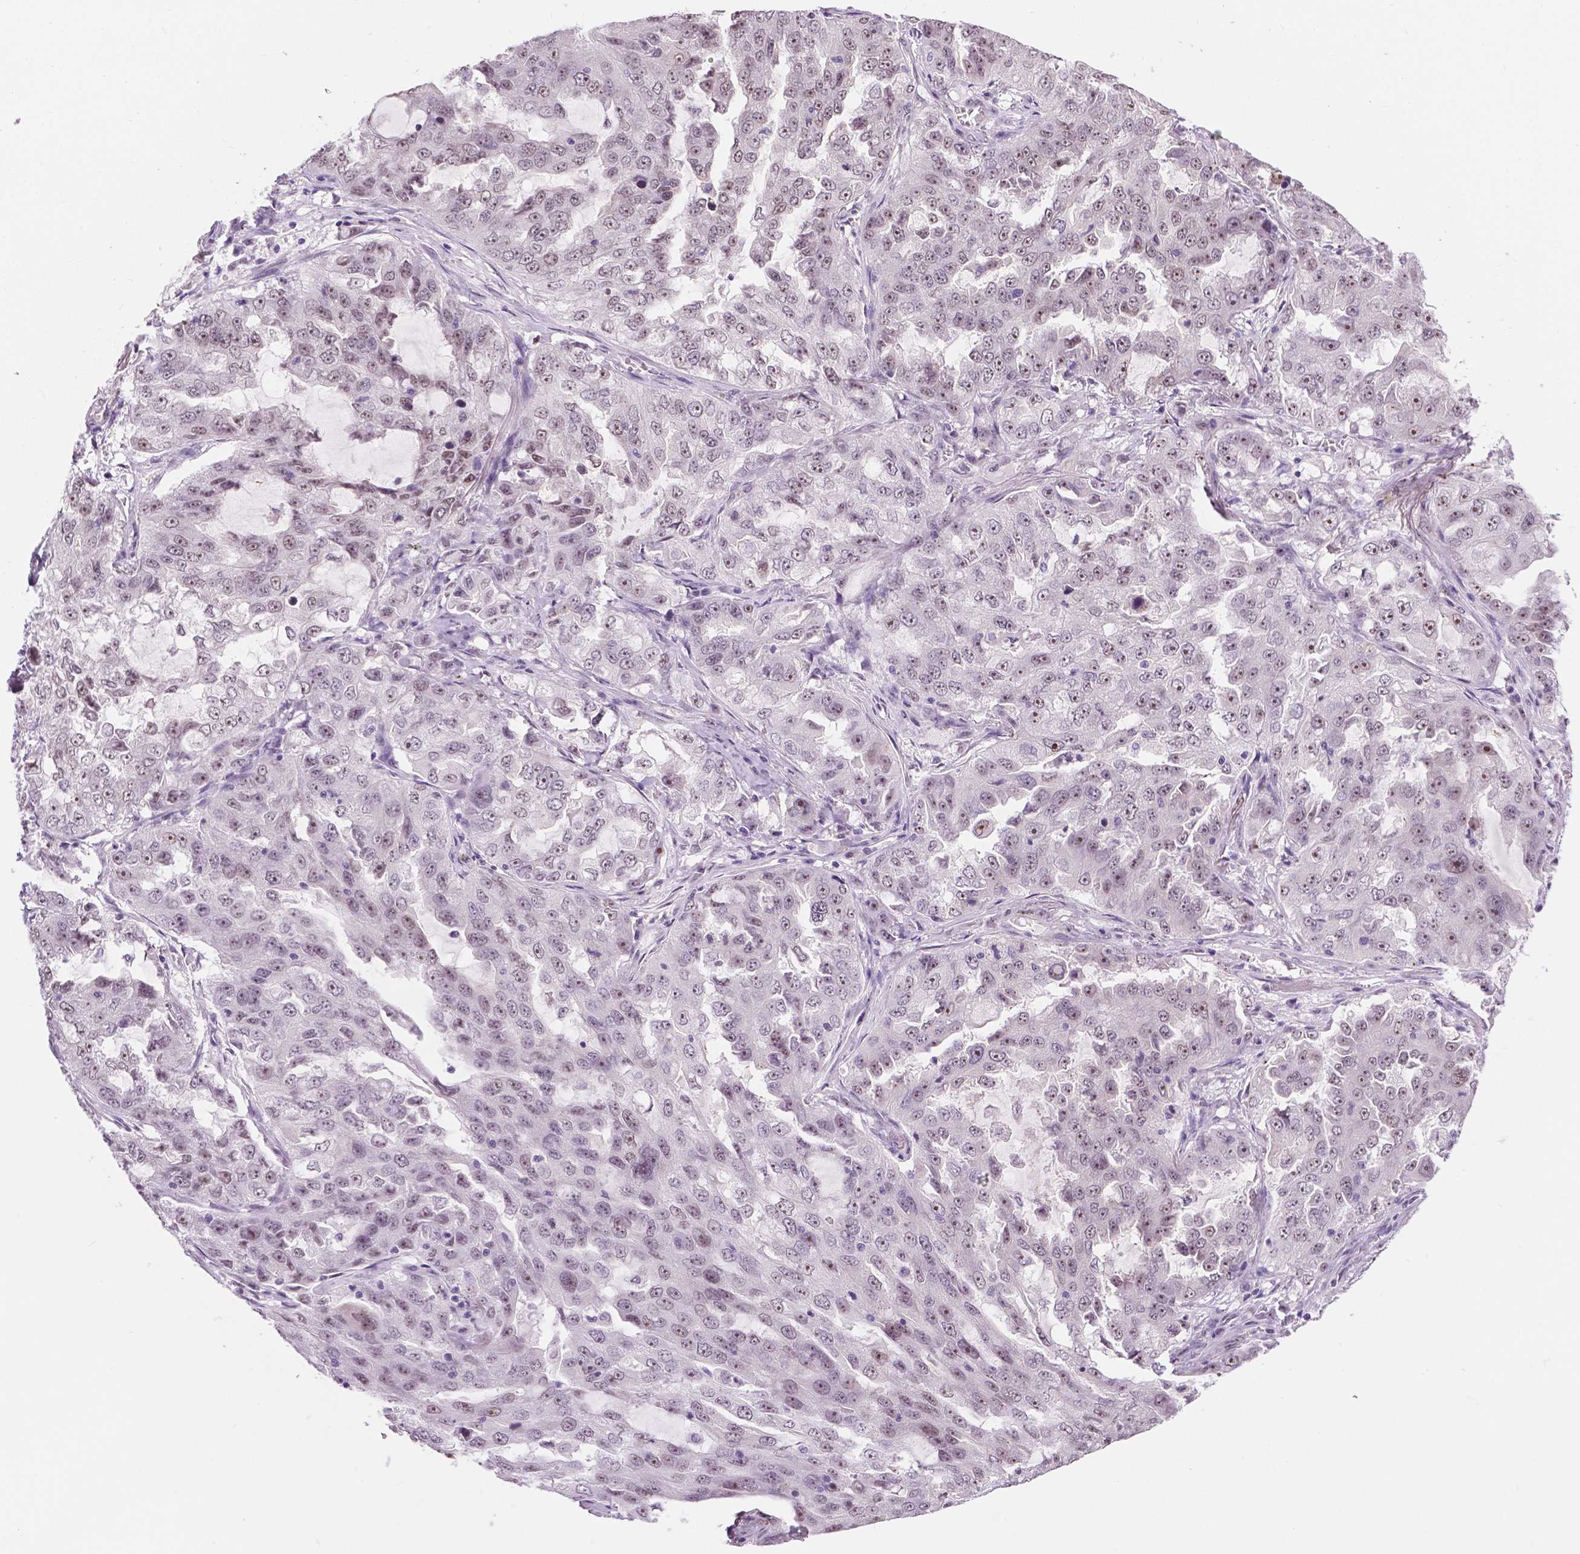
{"staining": {"intensity": "weak", "quantity": "25%-75%", "location": "nuclear"}, "tissue": "lung cancer", "cell_type": "Tumor cells", "image_type": "cancer", "snomed": [{"axis": "morphology", "description": "Adenocarcinoma, NOS"}, {"axis": "topography", "description": "Lung"}], "caption": "Adenocarcinoma (lung) stained with a protein marker reveals weak staining in tumor cells.", "gene": "NHP2", "patient": {"sex": "female", "age": 61}}